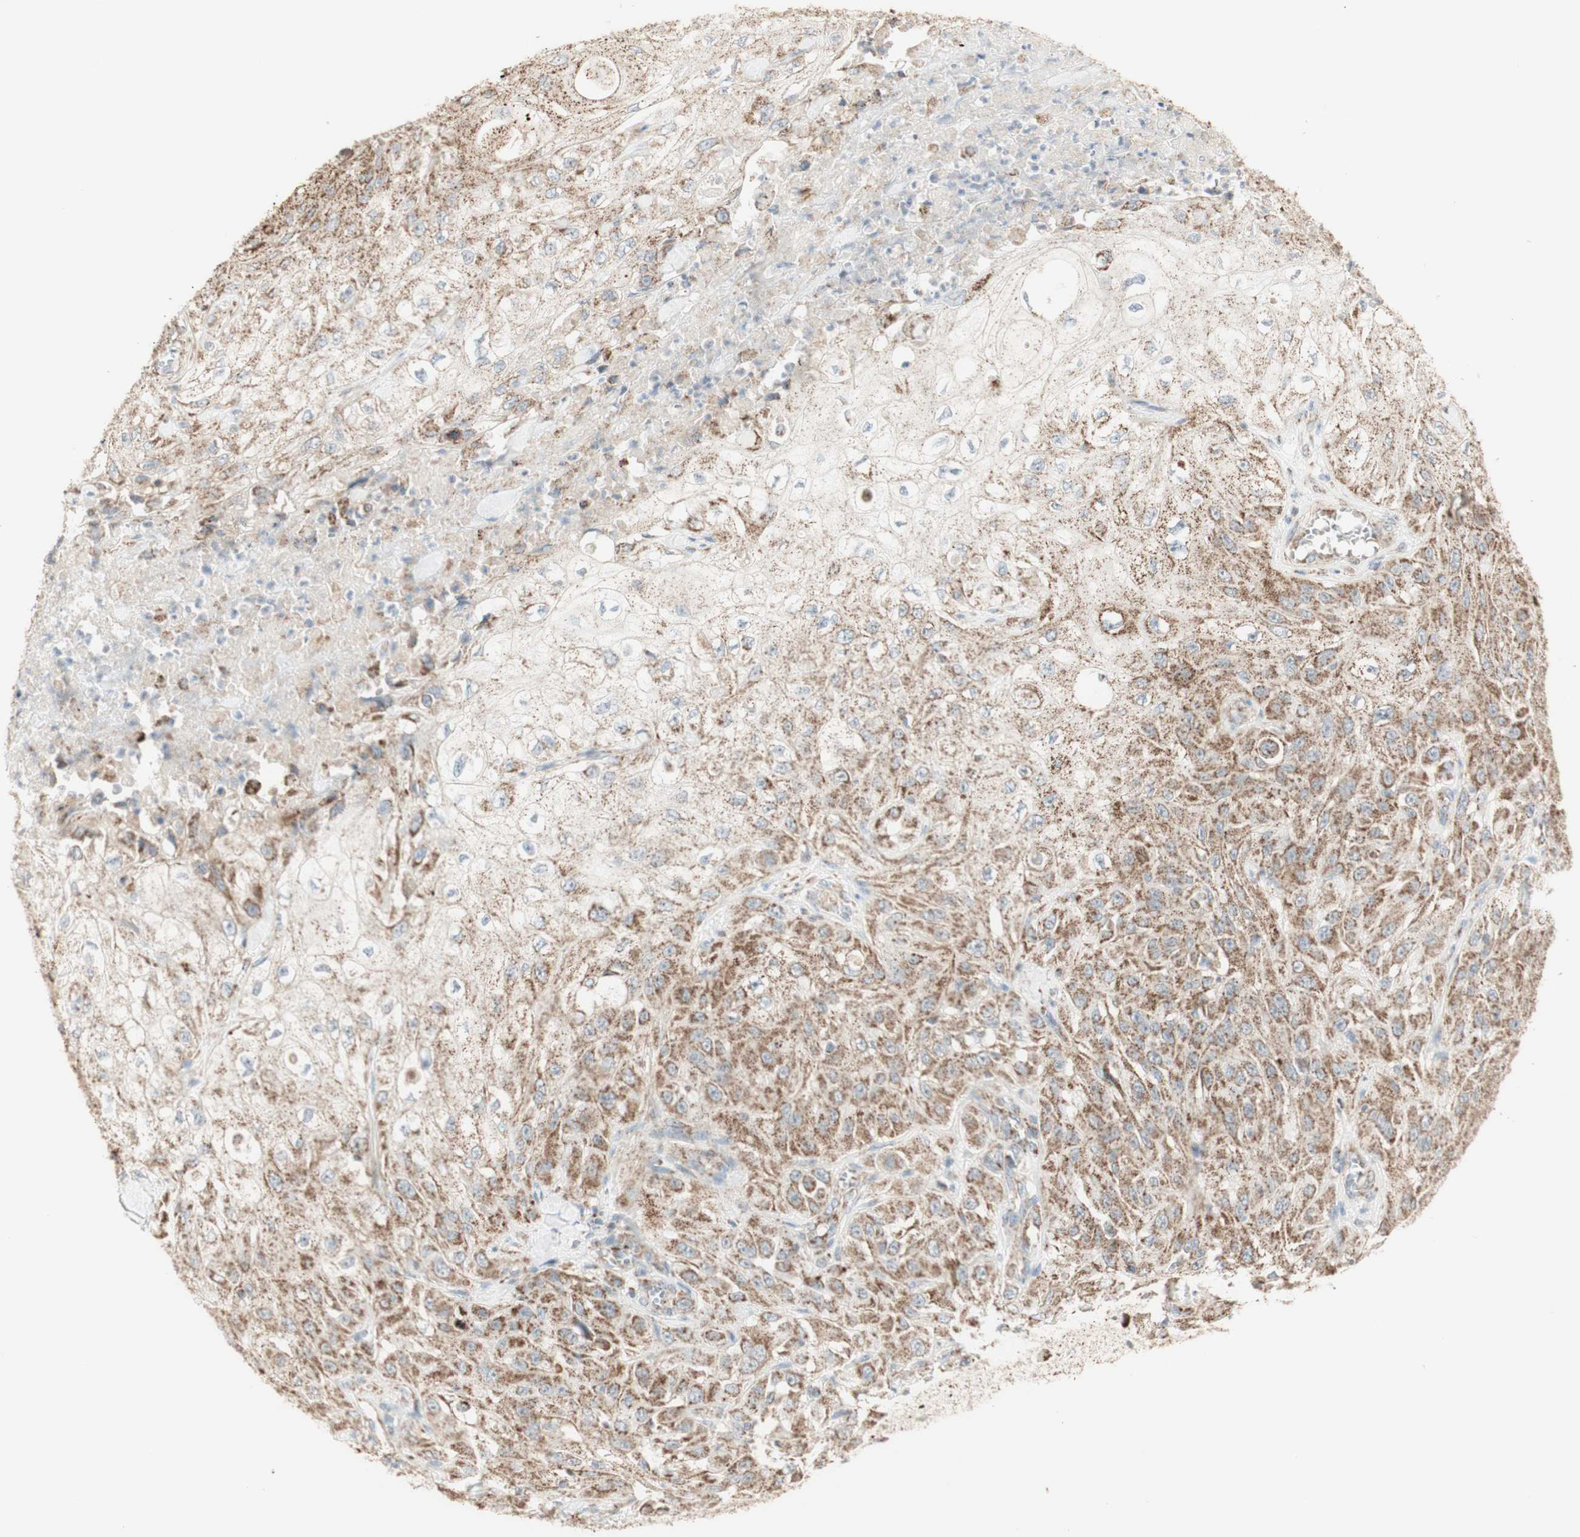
{"staining": {"intensity": "weak", "quantity": ">75%", "location": "cytoplasmic/membranous"}, "tissue": "skin cancer", "cell_type": "Tumor cells", "image_type": "cancer", "snomed": [{"axis": "morphology", "description": "Squamous cell carcinoma, NOS"}, {"axis": "morphology", "description": "Squamous cell carcinoma, metastatic, NOS"}, {"axis": "topography", "description": "Skin"}, {"axis": "topography", "description": "Lymph node"}], "caption": "Skin metastatic squamous cell carcinoma stained with immunohistochemistry reveals weak cytoplasmic/membranous positivity in approximately >75% of tumor cells.", "gene": "LETM1", "patient": {"sex": "male", "age": 75}}